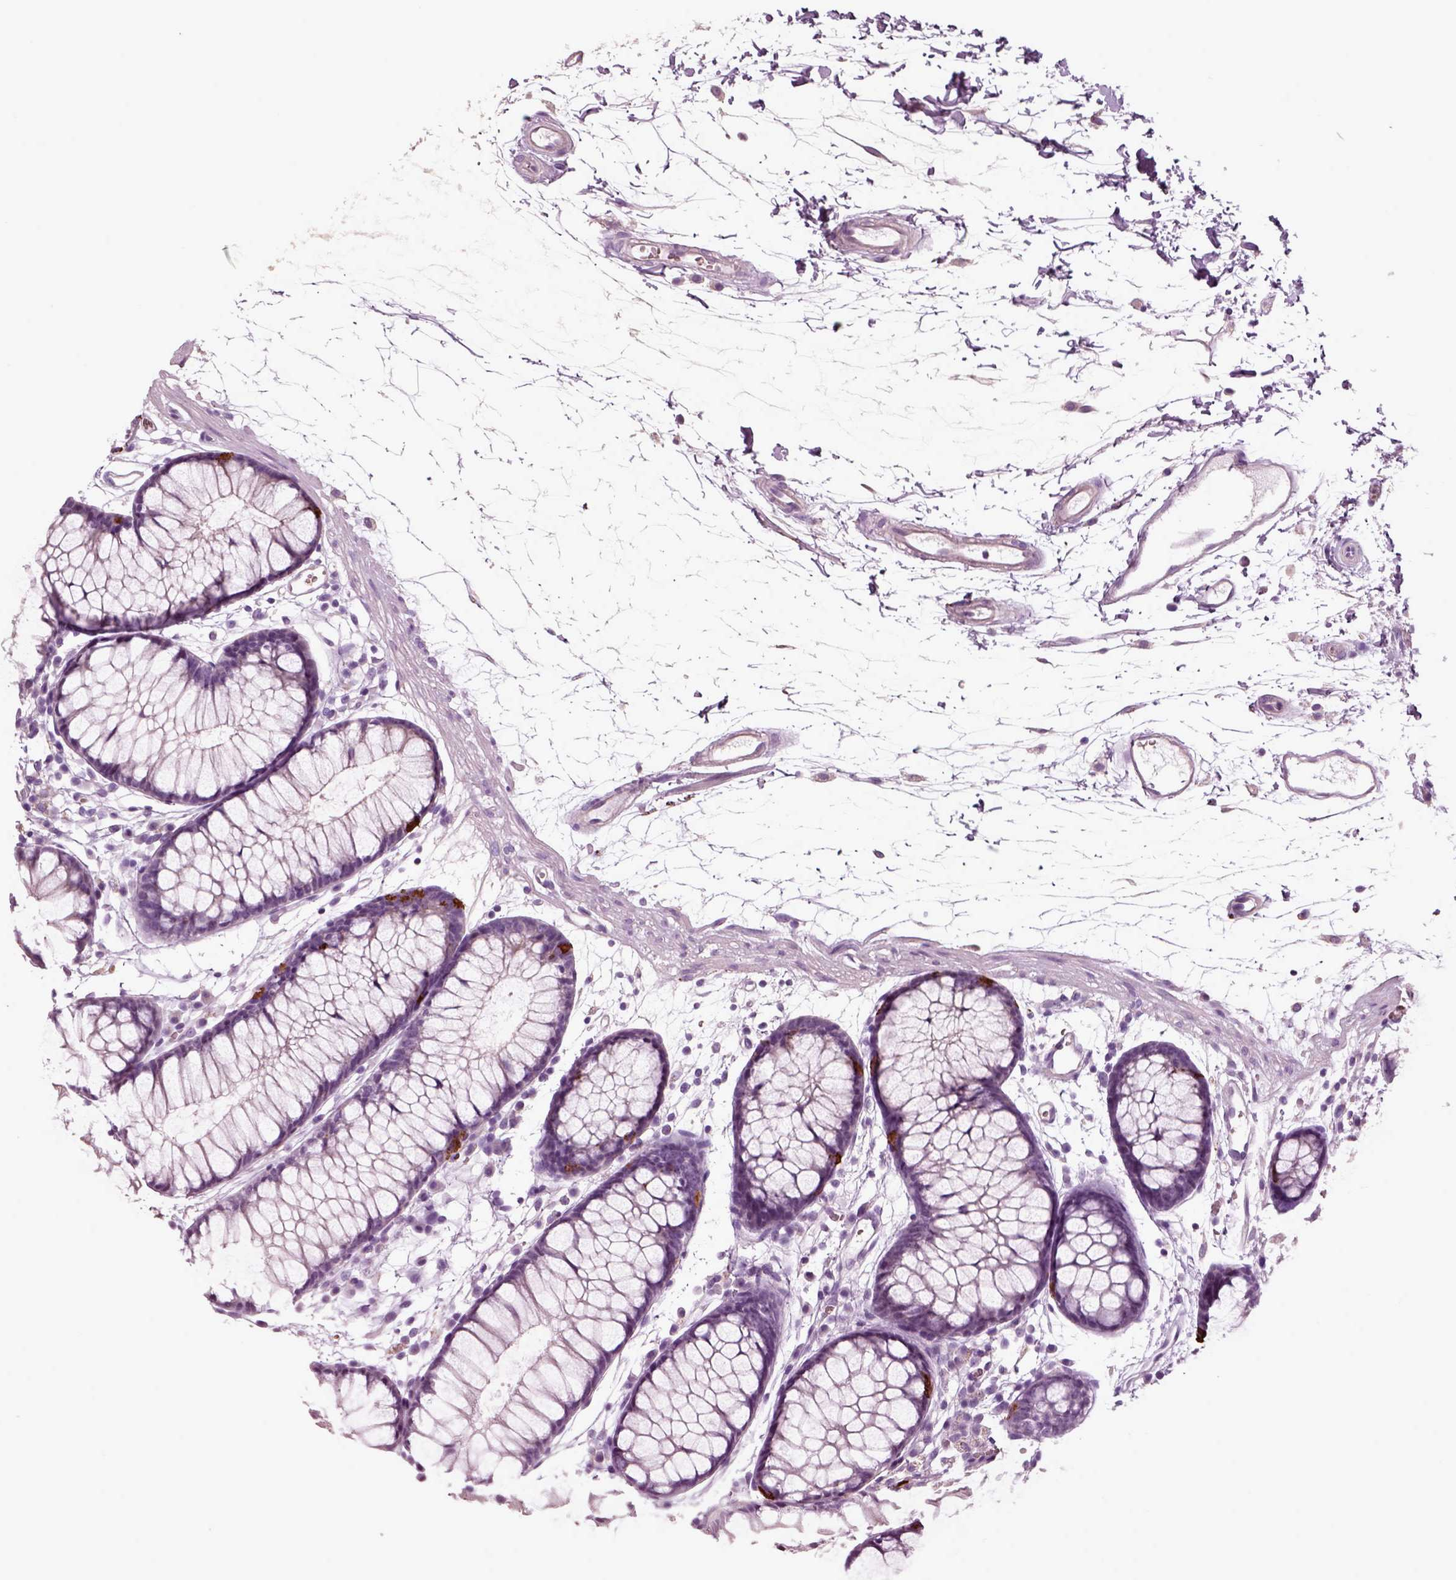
{"staining": {"intensity": "negative", "quantity": "none", "location": "none"}, "tissue": "colon", "cell_type": "Endothelial cells", "image_type": "normal", "snomed": [{"axis": "morphology", "description": "Normal tissue, NOS"}, {"axis": "morphology", "description": "Adenocarcinoma, NOS"}, {"axis": "topography", "description": "Colon"}], "caption": "This is a photomicrograph of immunohistochemistry (IHC) staining of unremarkable colon, which shows no staining in endothelial cells. (Immunohistochemistry (ihc), brightfield microscopy, high magnification).", "gene": "CHGB", "patient": {"sex": "male", "age": 65}}